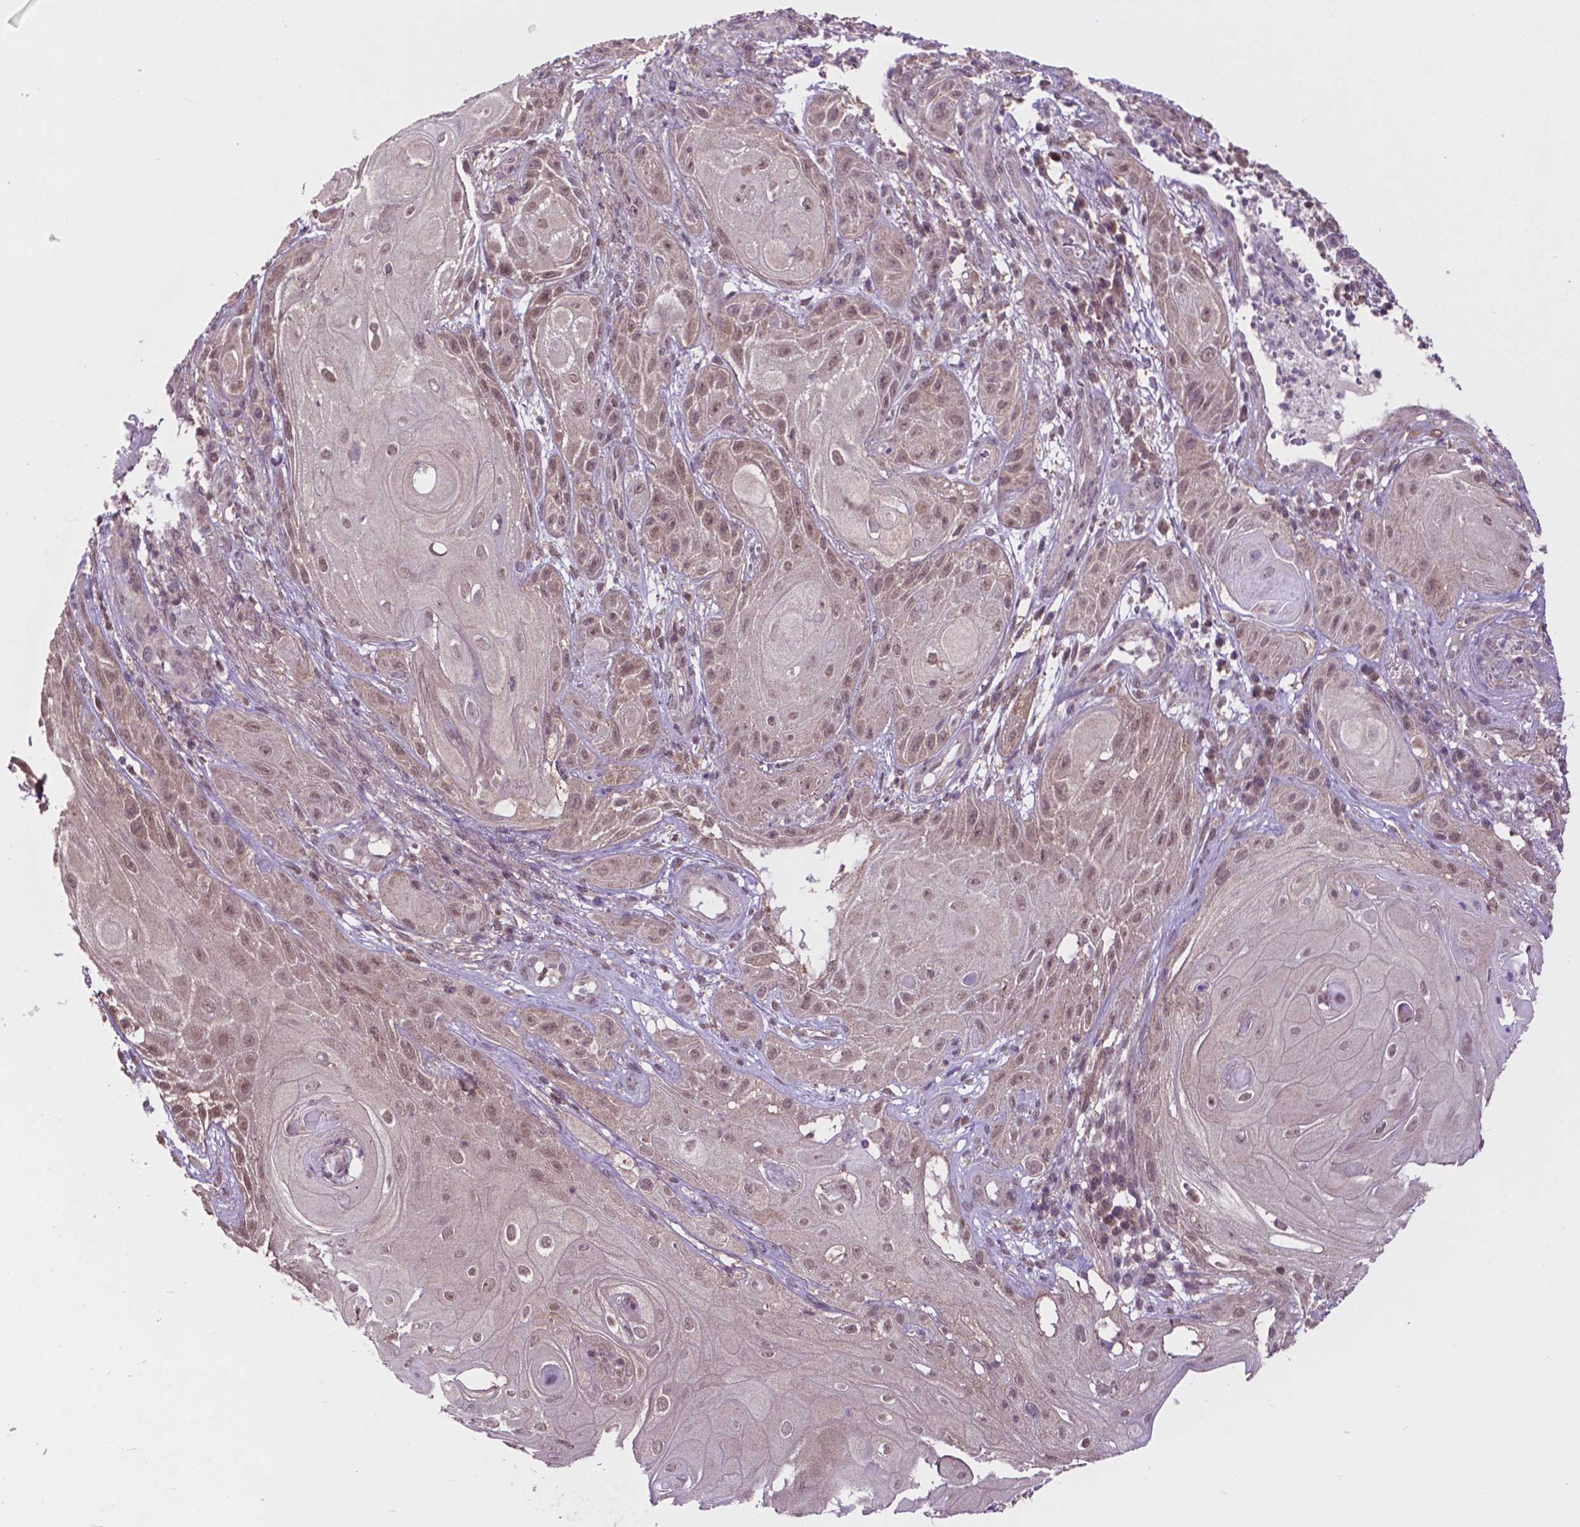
{"staining": {"intensity": "moderate", "quantity": ">75%", "location": "nuclear"}, "tissue": "skin cancer", "cell_type": "Tumor cells", "image_type": "cancer", "snomed": [{"axis": "morphology", "description": "Squamous cell carcinoma, NOS"}, {"axis": "topography", "description": "Skin"}], "caption": "Tumor cells demonstrate medium levels of moderate nuclear staining in about >75% of cells in squamous cell carcinoma (skin).", "gene": "OTUB1", "patient": {"sex": "male", "age": 62}}